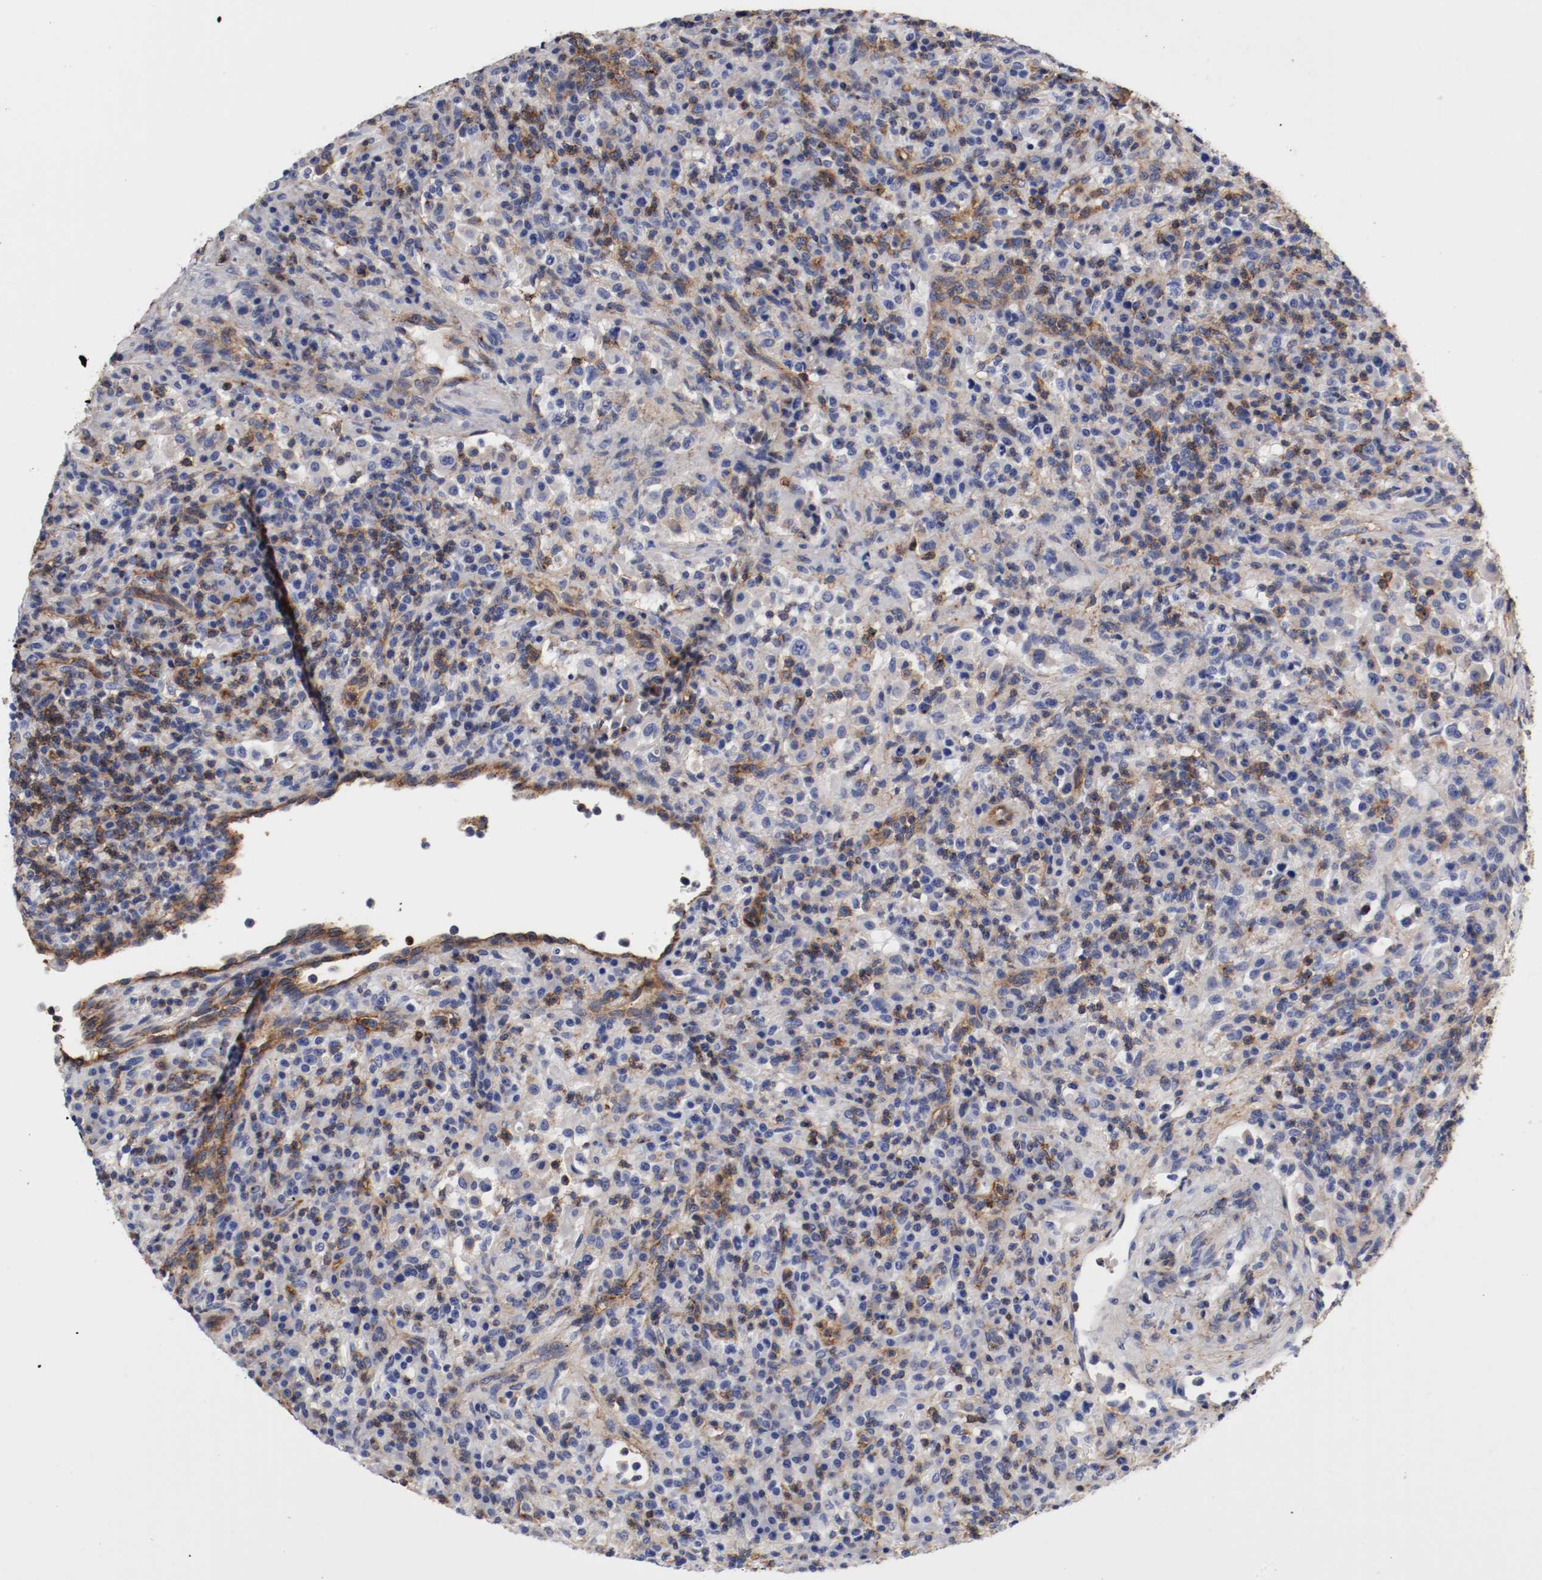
{"staining": {"intensity": "negative", "quantity": "none", "location": "none"}, "tissue": "lymphoma", "cell_type": "Tumor cells", "image_type": "cancer", "snomed": [{"axis": "morphology", "description": "Hodgkin's disease, NOS"}, {"axis": "topography", "description": "Lymph node"}], "caption": "Tumor cells are negative for protein expression in human lymphoma. (Brightfield microscopy of DAB (3,3'-diaminobenzidine) immunohistochemistry (IHC) at high magnification).", "gene": "IFITM1", "patient": {"sex": "male", "age": 65}}